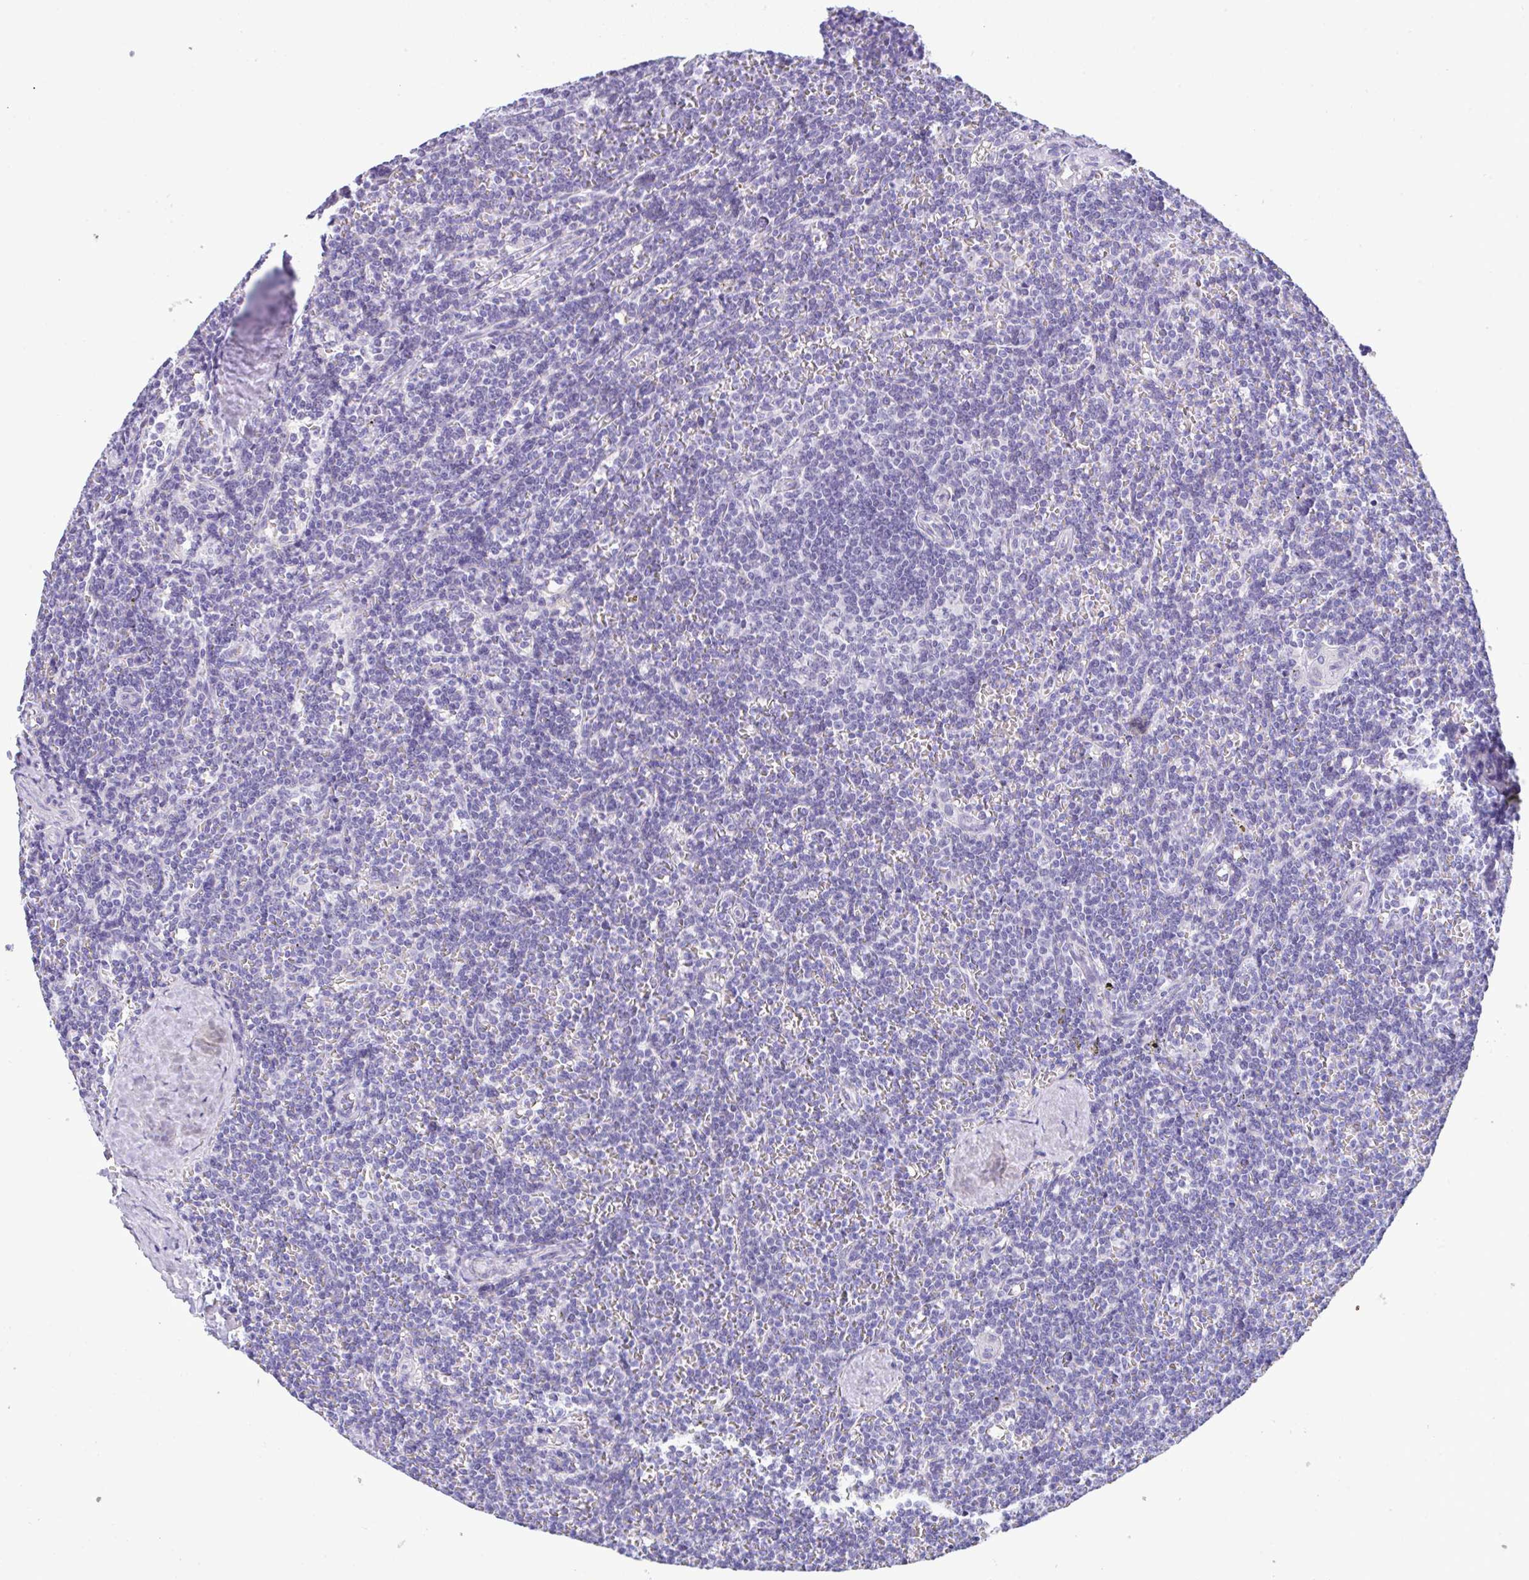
{"staining": {"intensity": "negative", "quantity": "none", "location": "none"}, "tissue": "lymphoma", "cell_type": "Tumor cells", "image_type": "cancer", "snomed": [{"axis": "morphology", "description": "Malignant lymphoma, non-Hodgkin's type, Low grade"}, {"axis": "topography", "description": "Spleen"}], "caption": "IHC image of neoplastic tissue: malignant lymphoma, non-Hodgkin's type (low-grade) stained with DAB displays no significant protein positivity in tumor cells.", "gene": "YBX2", "patient": {"sex": "male", "age": 78}}